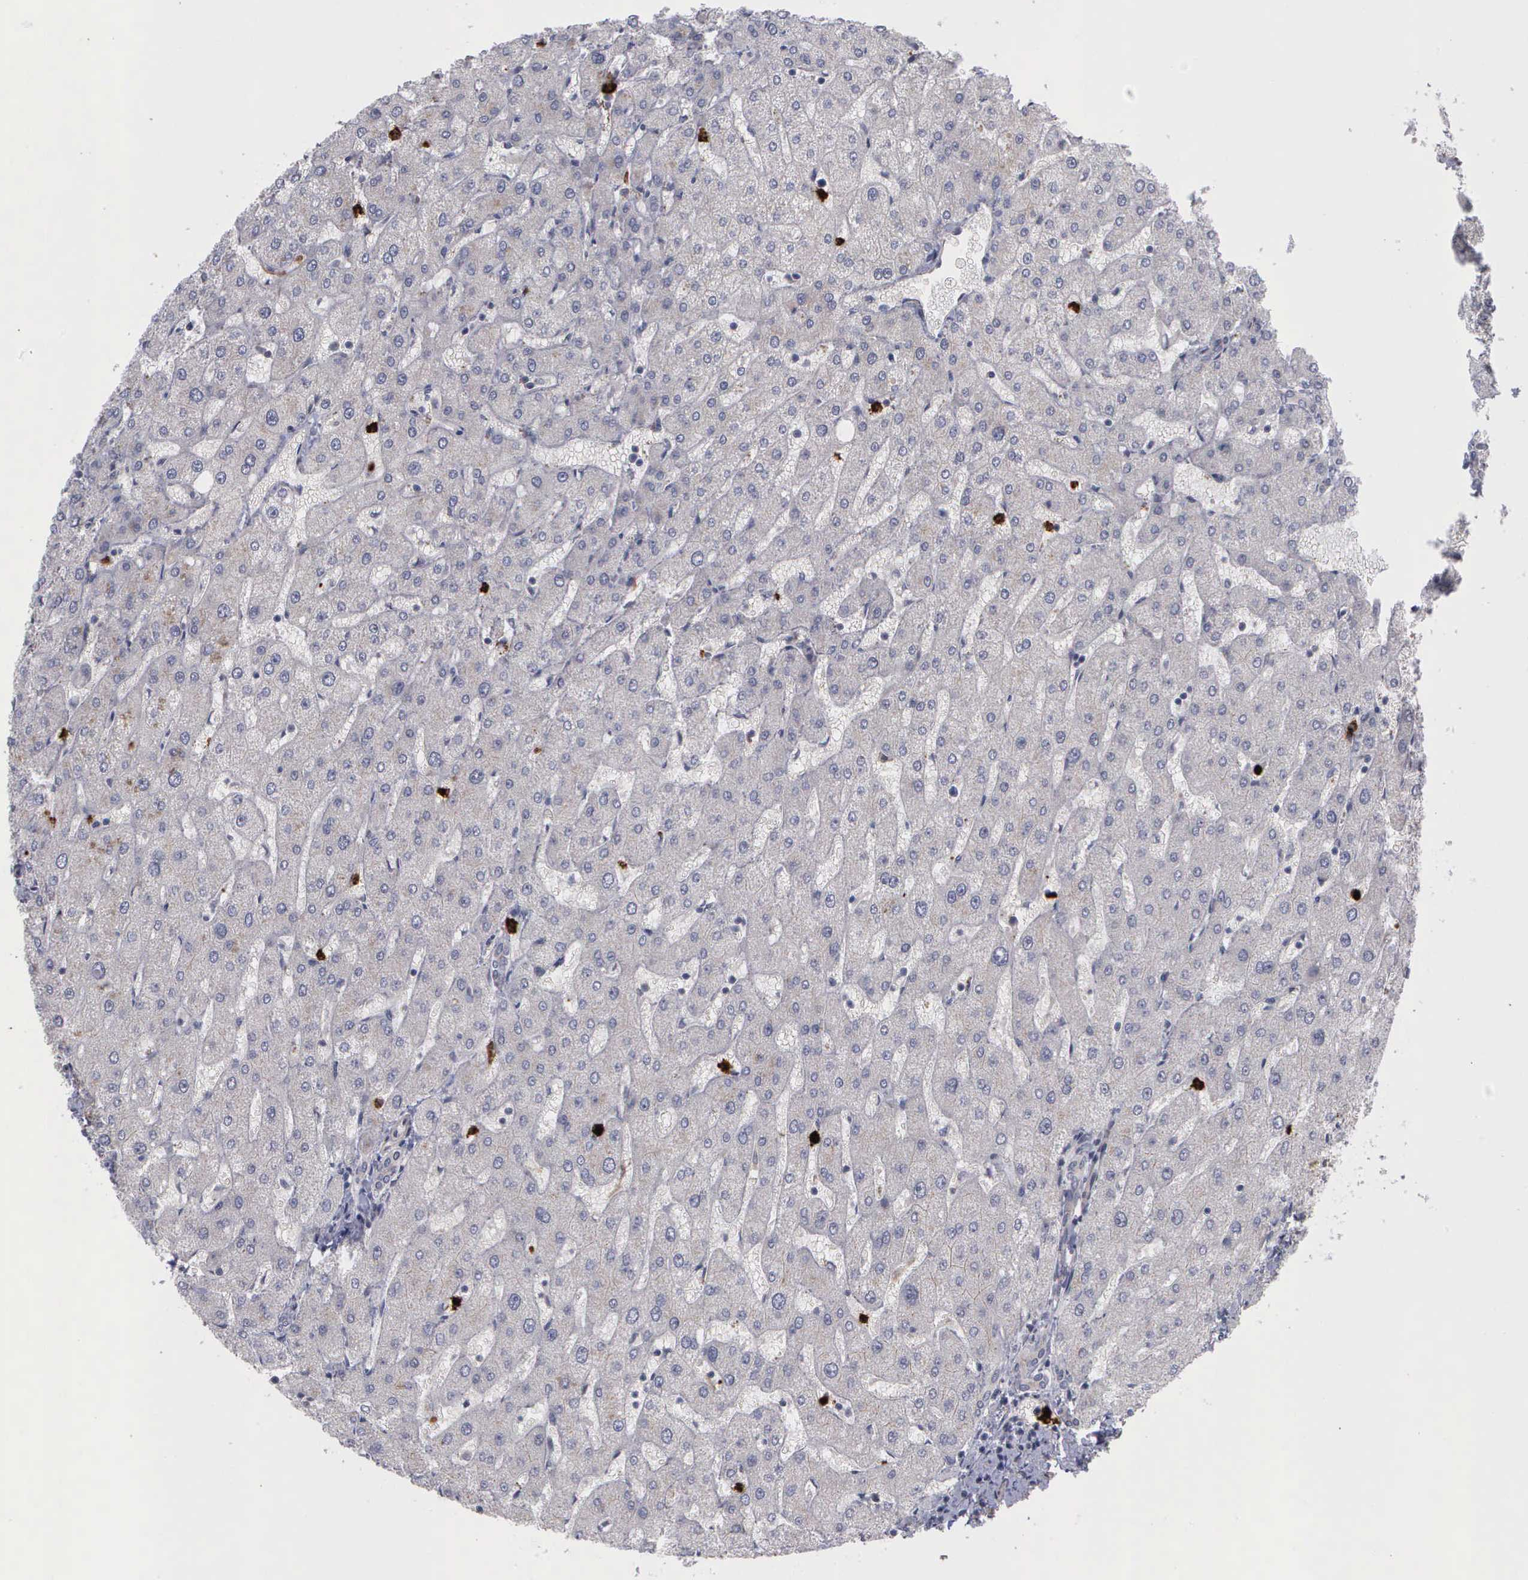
{"staining": {"intensity": "negative", "quantity": "none", "location": "none"}, "tissue": "liver", "cell_type": "Cholangiocytes", "image_type": "normal", "snomed": [{"axis": "morphology", "description": "Normal tissue, NOS"}, {"axis": "topography", "description": "Liver"}], "caption": "Cholangiocytes are negative for protein expression in normal human liver.", "gene": "MMP9", "patient": {"sex": "male", "age": 67}}